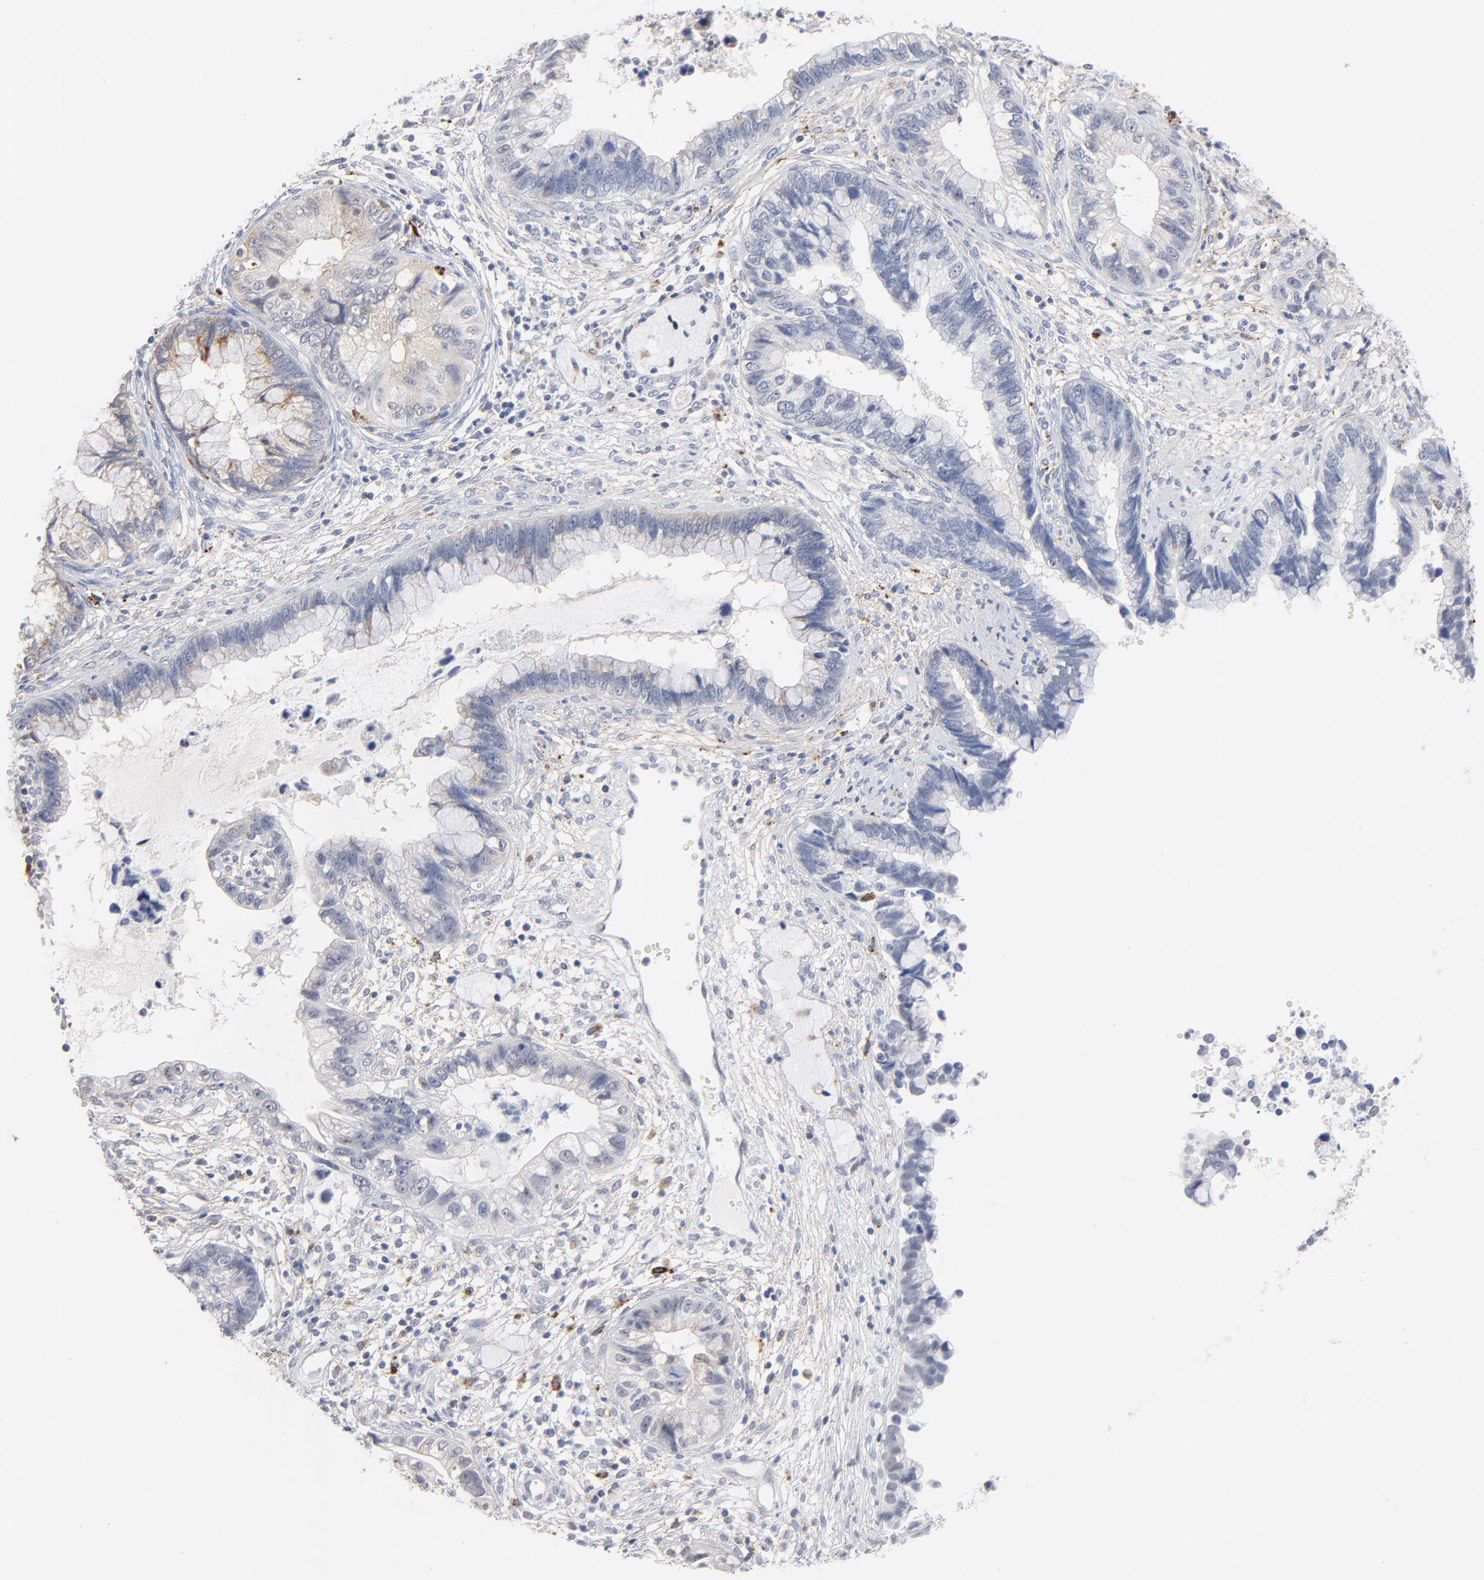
{"staining": {"intensity": "weak", "quantity": "<25%", "location": "cytoplasmic/membranous"}, "tissue": "cervical cancer", "cell_type": "Tumor cells", "image_type": "cancer", "snomed": [{"axis": "morphology", "description": "Adenocarcinoma, NOS"}, {"axis": "topography", "description": "Cervix"}], "caption": "Immunohistochemical staining of human cervical cancer reveals no significant staining in tumor cells. (DAB immunohistochemistry visualized using brightfield microscopy, high magnification).", "gene": "LTBP2", "patient": {"sex": "female", "age": 44}}